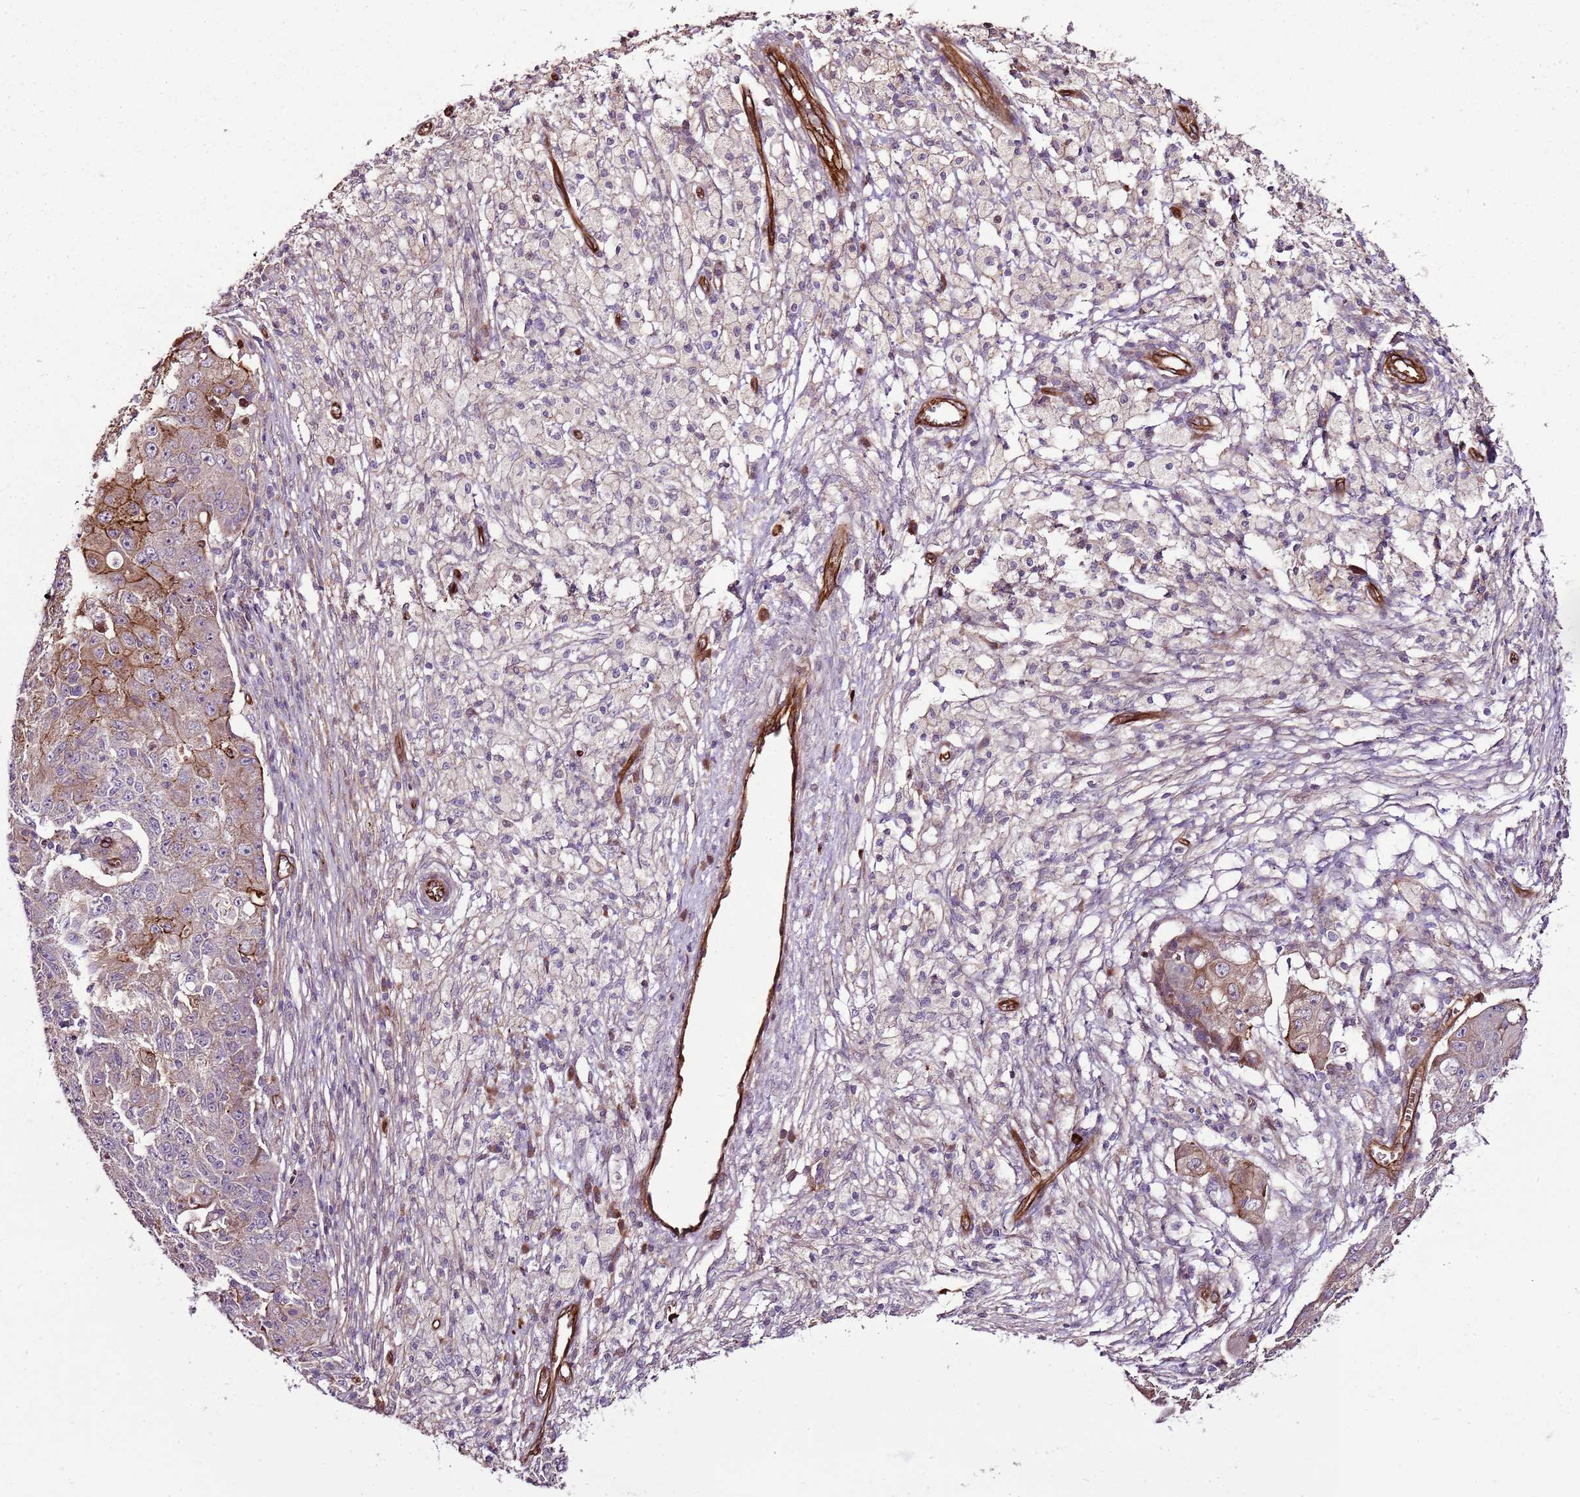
{"staining": {"intensity": "moderate", "quantity": "<25%", "location": "cytoplasmic/membranous"}, "tissue": "ovarian cancer", "cell_type": "Tumor cells", "image_type": "cancer", "snomed": [{"axis": "morphology", "description": "Carcinoma, endometroid"}, {"axis": "topography", "description": "Ovary"}], "caption": "A high-resolution photomicrograph shows IHC staining of ovarian cancer (endometroid carcinoma), which shows moderate cytoplasmic/membranous positivity in approximately <25% of tumor cells.", "gene": "ZNF827", "patient": {"sex": "female", "age": 42}}